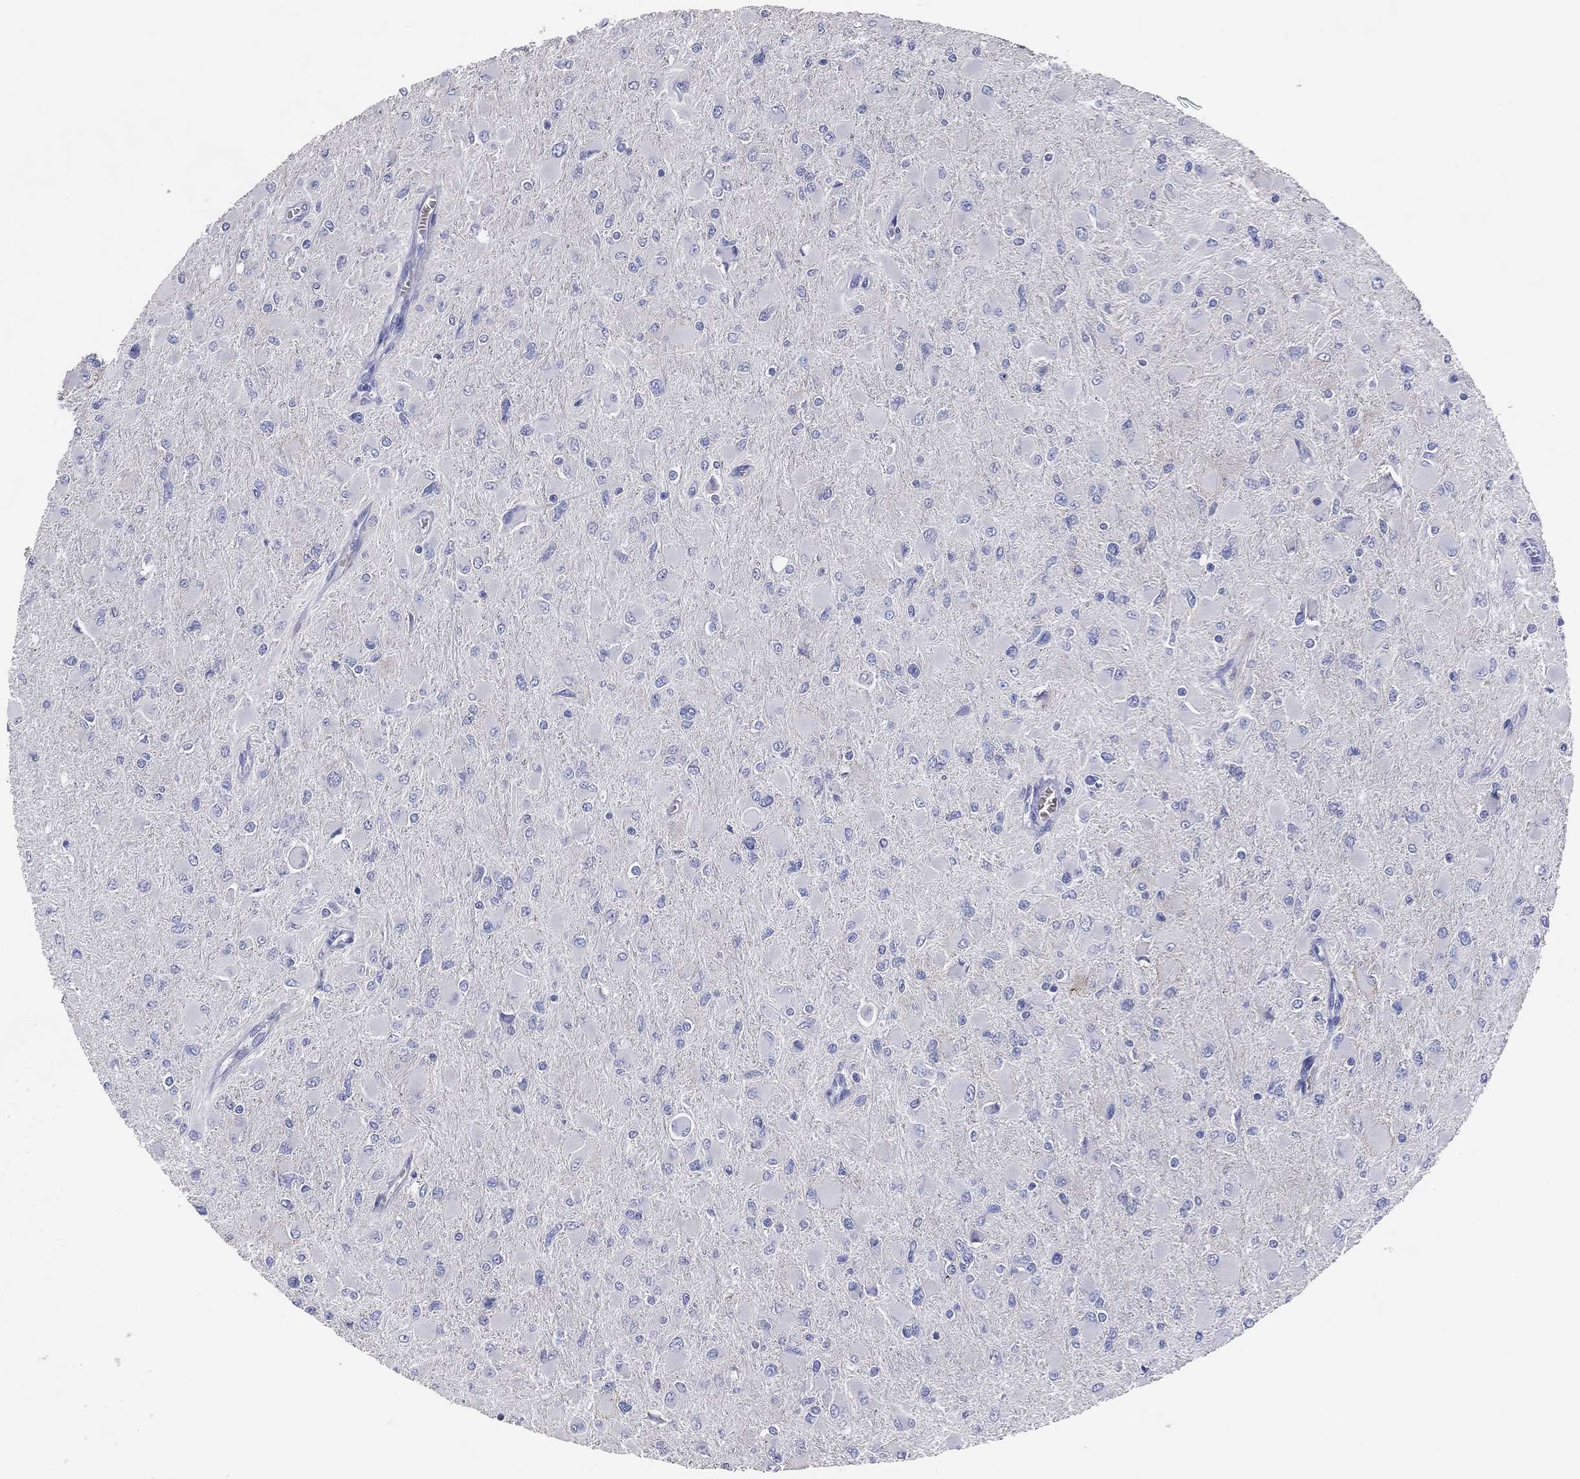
{"staining": {"intensity": "negative", "quantity": "none", "location": "none"}, "tissue": "glioma", "cell_type": "Tumor cells", "image_type": "cancer", "snomed": [{"axis": "morphology", "description": "Glioma, malignant, High grade"}, {"axis": "topography", "description": "Cerebral cortex"}], "caption": "A histopathology image of human malignant glioma (high-grade) is negative for staining in tumor cells. (Stains: DAB immunohistochemistry with hematoxylin counter stain, Microscopy: brightfield microscopy at high magnification).", "gene": "DNAH6", "patient": {"sex": "female", "age": 36}}